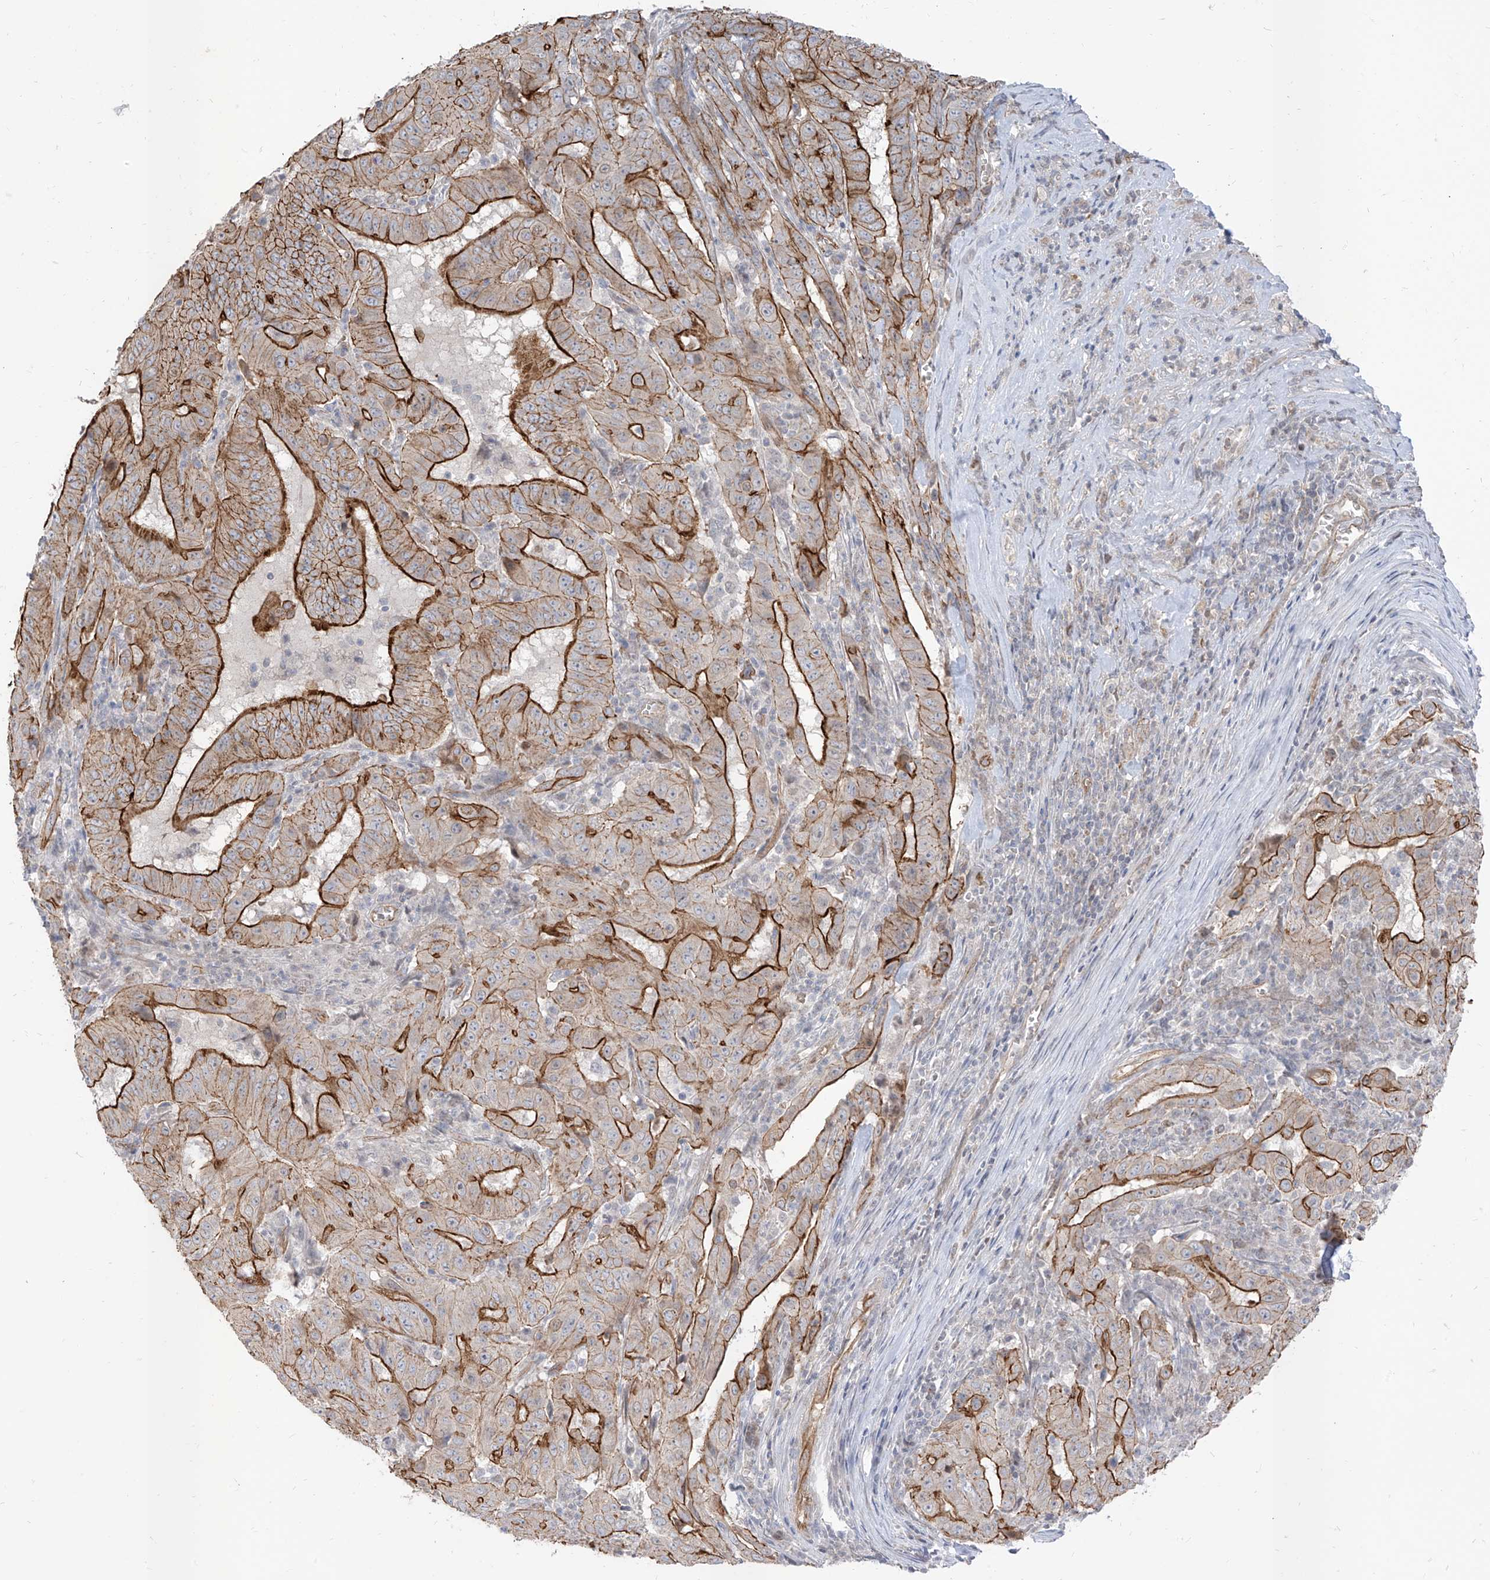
{"staining": {"intensity": "strong", "quantity": "25%-75%", "location": "cytoplasmic/membranous"}, "tissue": "pancreatic cancer", "cell_type": "Tumor cells", "image_type": "cancer", "snomed": [{"axis": "morphology", "description": "Adenocarcinoma, NOS"}, {"axis": "topography", "description": "Pancreas"}], "caption": "Tumor cells show strong cytoplasmic/membranous expression in approximately 25%-75% of cells in pancreatic cancer.", "gene": "EPHX4", "patient": {"sex": "male", "age": 63}}